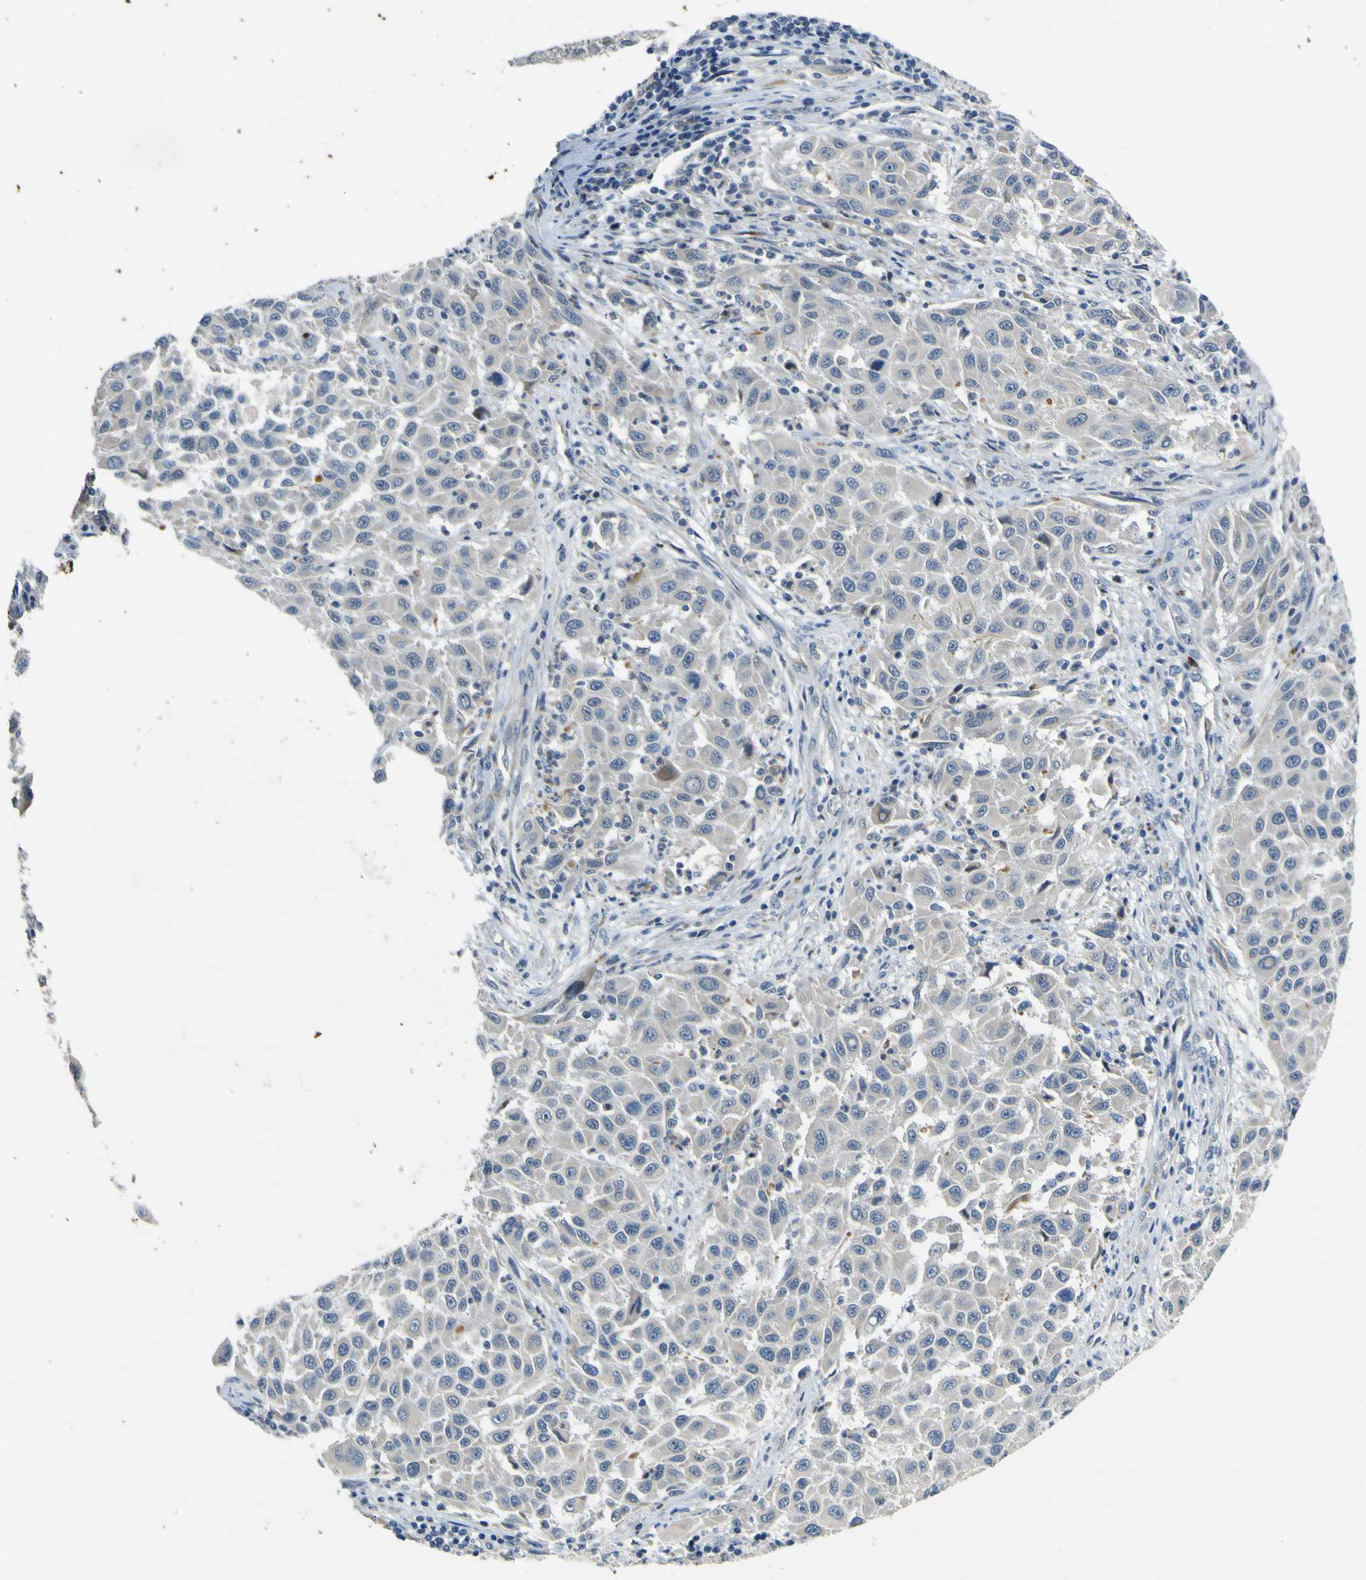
{"staining": {"intensity": "negative", "quantity": "none", "location": "none"}, "tissue": "melanoma", "cell_type": "Tumor cells", "image_type": "cancer", "snomed": [{"axis": "morphology", "description": "Malignant melanoma, Metastatic site"}, {"axis": "topography", "description": "Lymph node"}], "caption": "Protein analysis of melanoma demonstrates no significant staining in tumor cells.", "gene": "LDLR", "patient": {"sex": "male", "age": 61}}